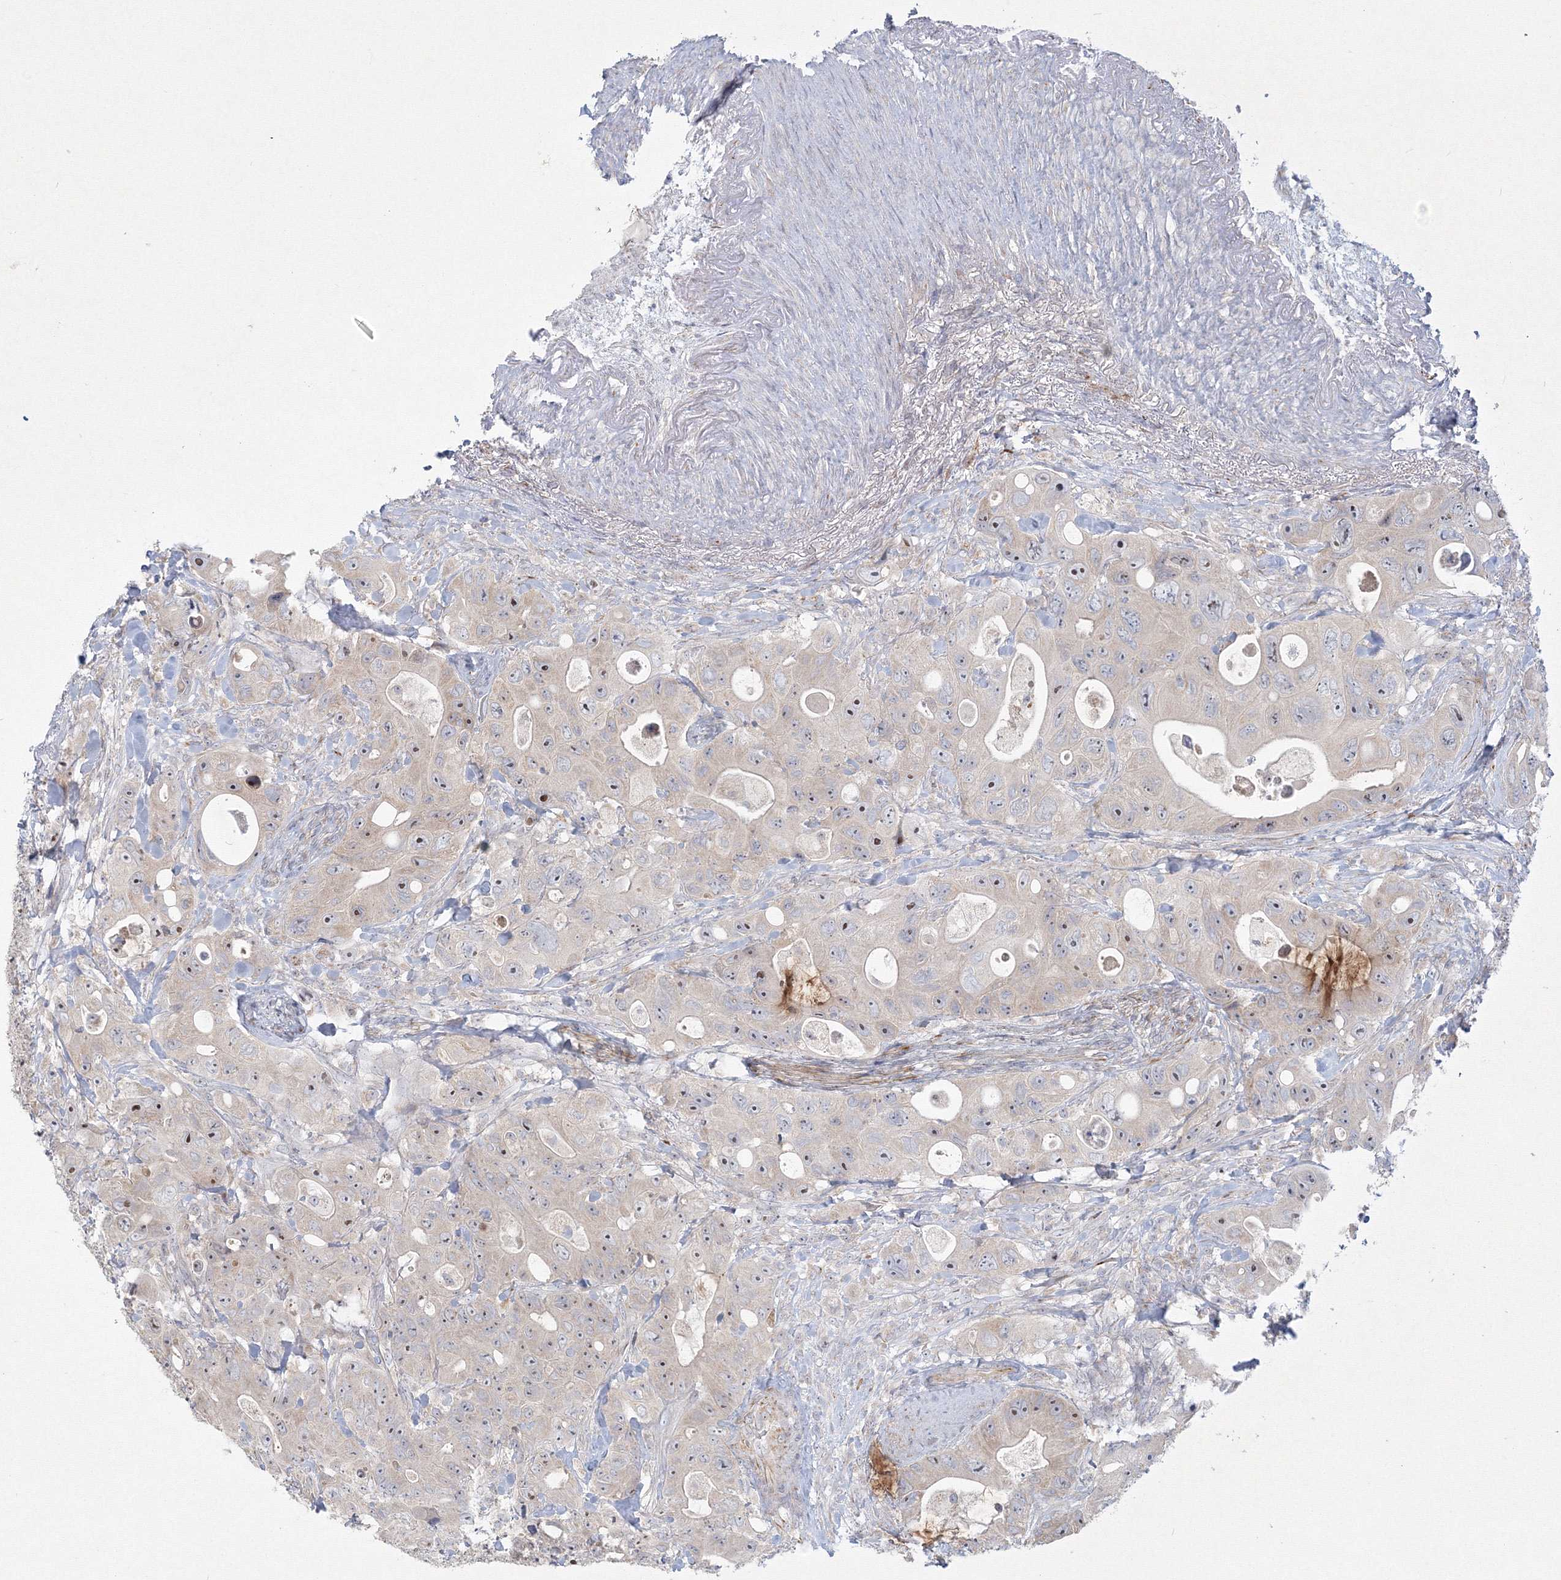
{"staining": {"intensity": "negative", "quantity": "none", "location": "none"}, "tissue": "colorectal cancer", "cell_type": "Tumor cells", "image_type": "cancer", "snomed": [{"axis": "morphology", "description": "Adenocarcinoma, NOS"}, {"axis": "topography", "description": "Colon"}], "caption": "Immunohistochemical staining of colorectal adenocarcinoma exhibits no significant expression in tumor cells. The staining was performed using DAB (3,3'-diaminobenzidine) to visualize the protein expression in brown, while the nuclei were stained in blue with hematoxylin (Magnification: 20x).", "gene": "WDR49", "patient": {"sex": "female", "age": 46}}